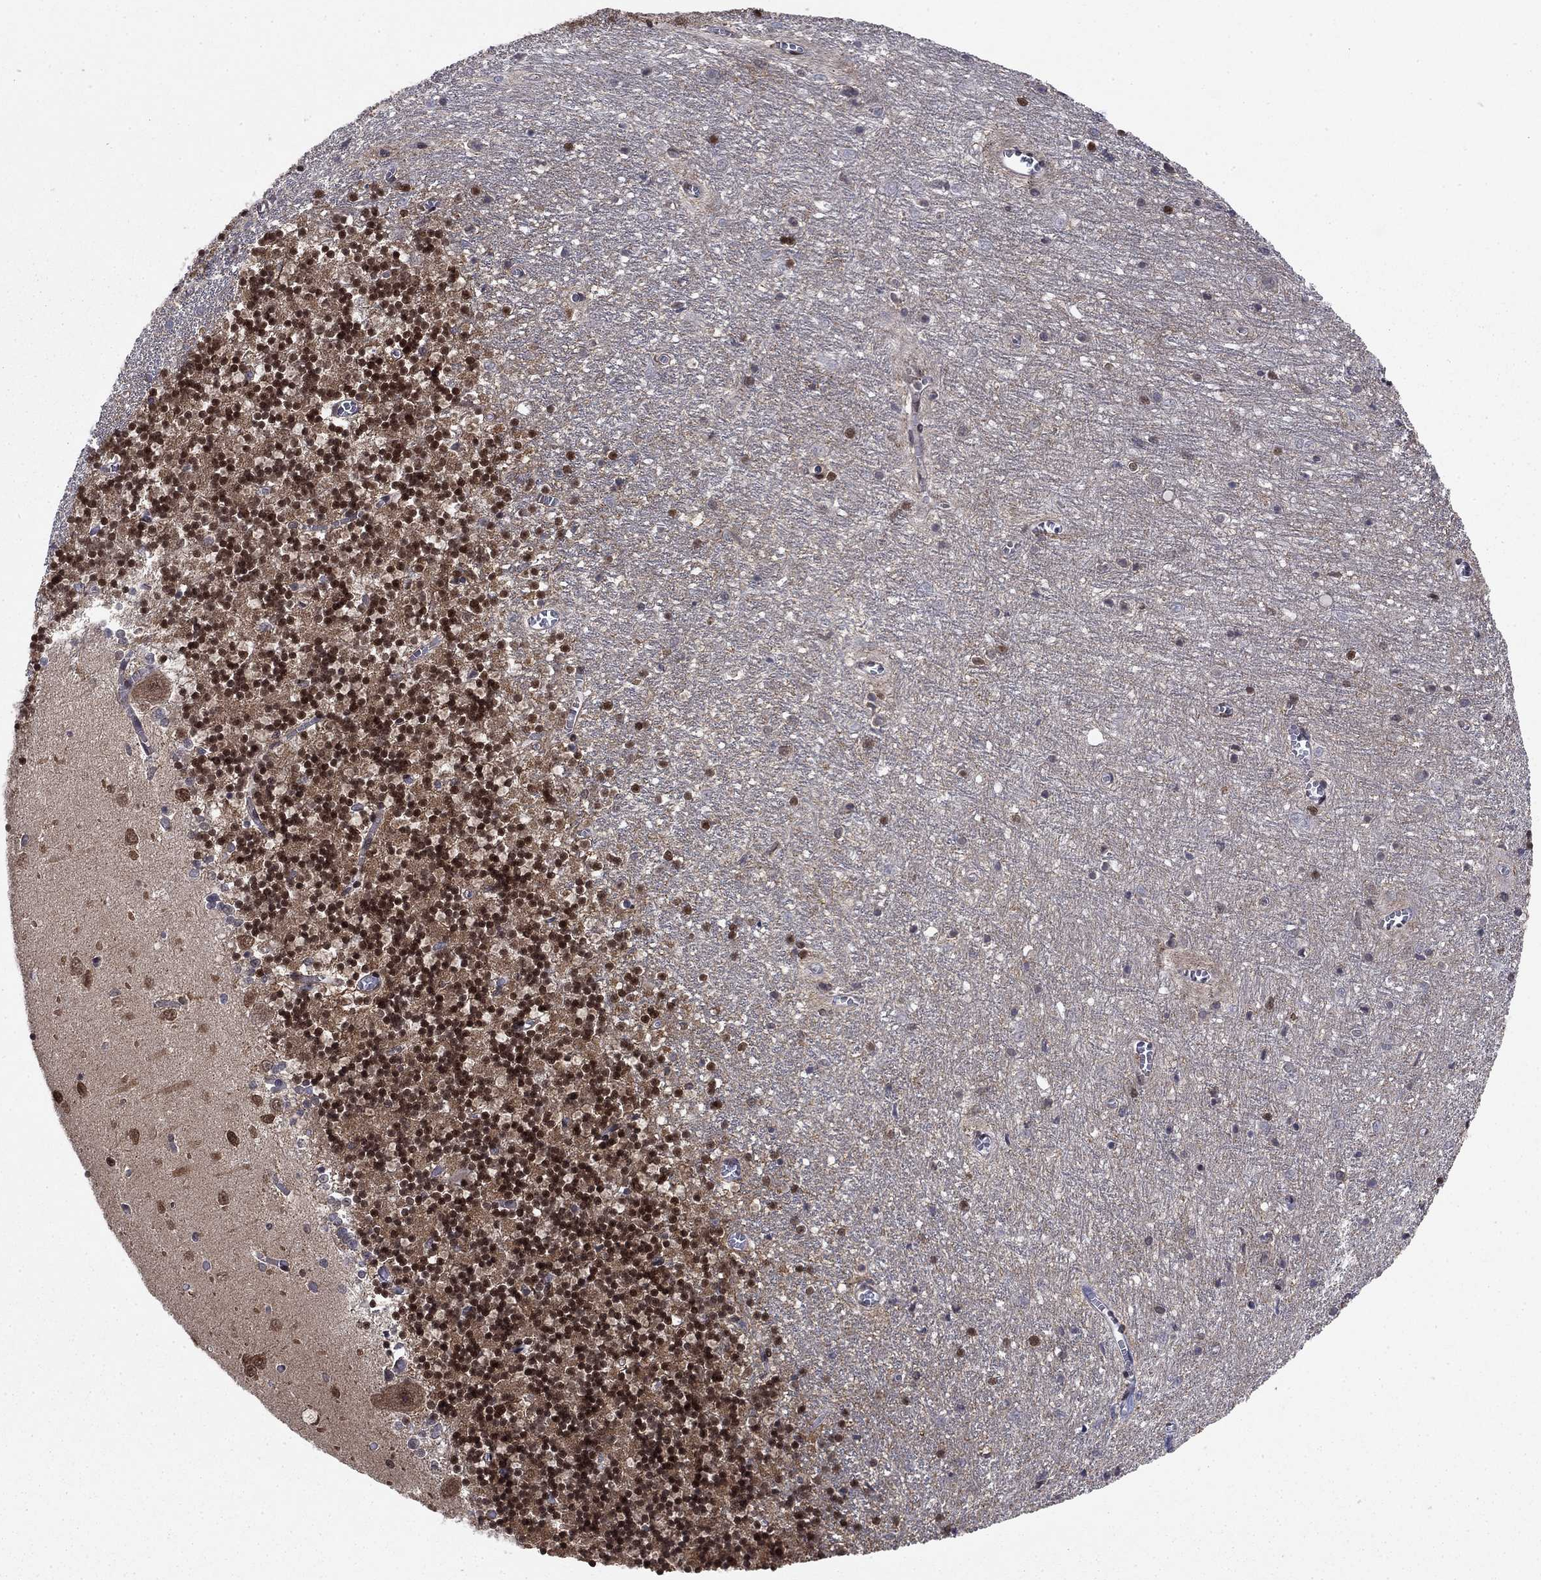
{"staining": {"intensity": "moderate", "quantity": ">75%", "location": "nuclear"}, "tissue": "cerebellum", "cell_type": "Cells in granular layer", "image_type": "normal", "snomed": [{"axis": "morphology", "description": "Normal tissue, NOS"}, {"axis": "topography", "description": "Cerebellum"}], "caption": "Cells in granular layer reveal moderate nuclear positivity in about >75% of cells in normal cerebellum.", "gene": "FKBP4", "patient": {"sex": "female", "age": 64}}